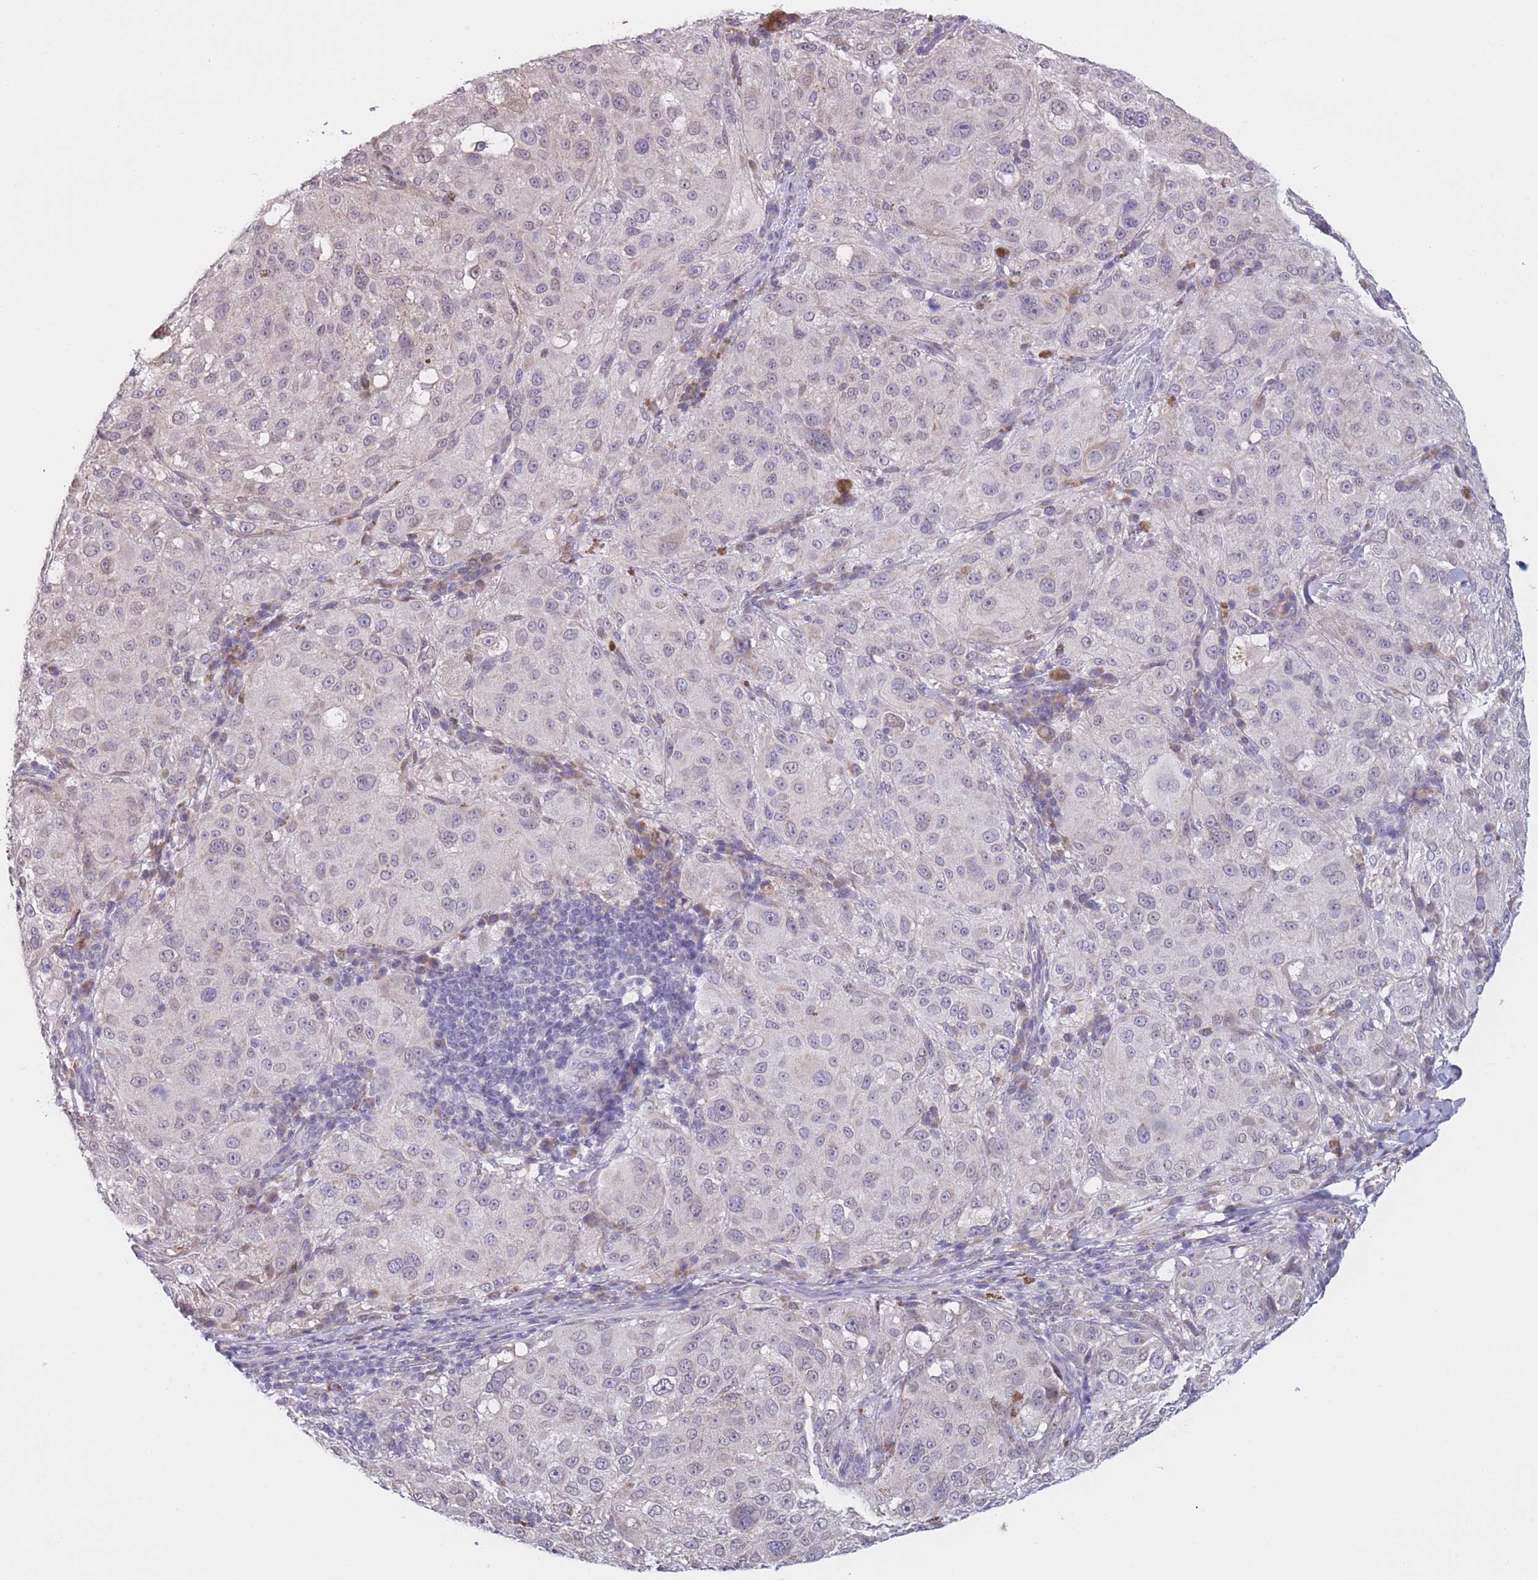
{"staining": {"intensity": "negative", "quantity": "none", "location": "none"}, "tissue": "melanoma", "cell_type": "Tumor cells", "image_type": "cancer", "snomed": [{"axis": "morphology", "description": "Necrosis, NOS"}, {"axis": "morphology", "description": "Malignant melanoma, NOS"}, {"axis": "topography", "description": "Skin"}], "caption": "Protein analysis of melanoma displays no significant staining in tumor cells.", "gene": "COL27A1", "patient": {"sex": "female", "age": 87}}